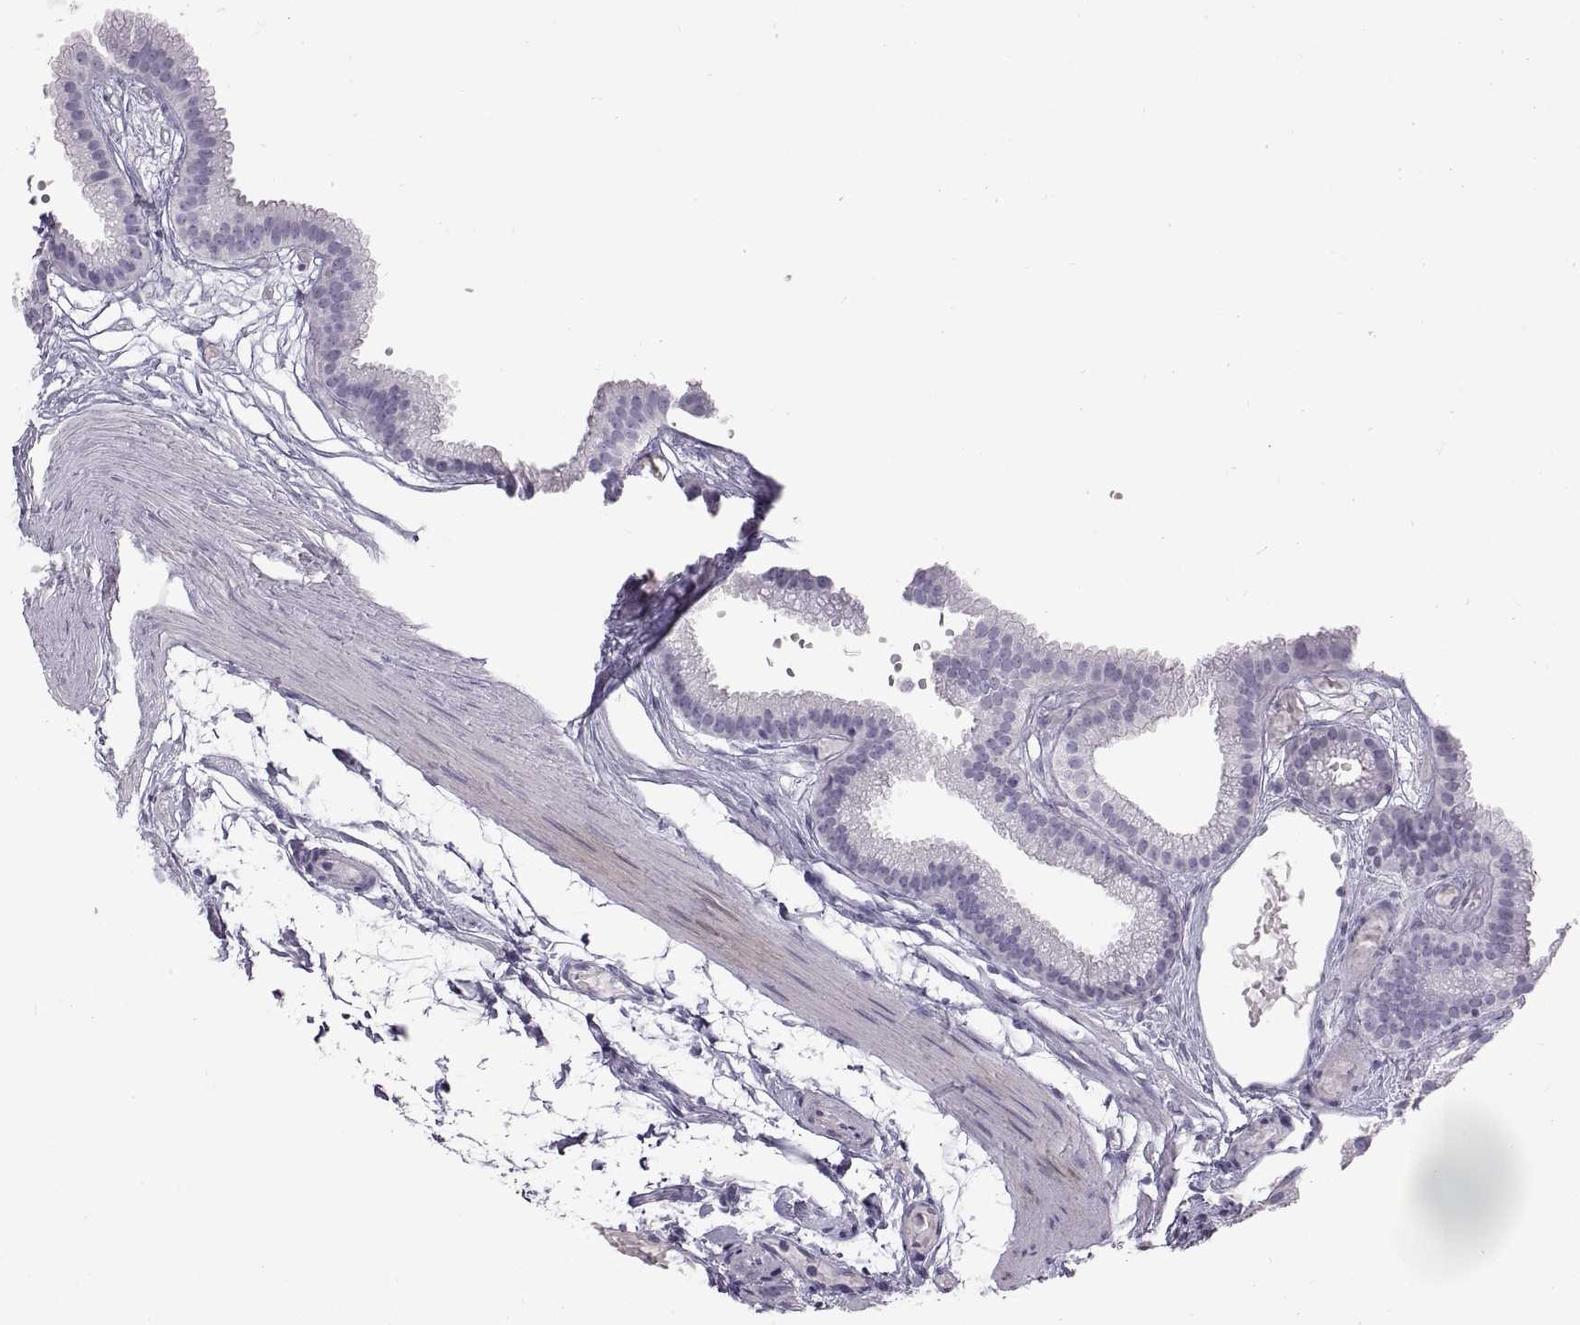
{"staining": {"intensity": "negative", "quantity": "none", "location": "none"}, "tissue": "gallbladder", "cell_type": "Glandular cells", "image_type": "normal", "snomed": [{"axis": "morphology", "description": "Normal tissue, NOS"}, {"axis": "topography", "description": "Gallbladder"}], "caption": "The histopathology image reveals no staining of glandular cells in normal gallbladder. (Immunohistochemistry (ihc), brightfield microscopy, high magnification).", "gene": "WFDC8", "patient": {"sex": "female", "age": 45}}